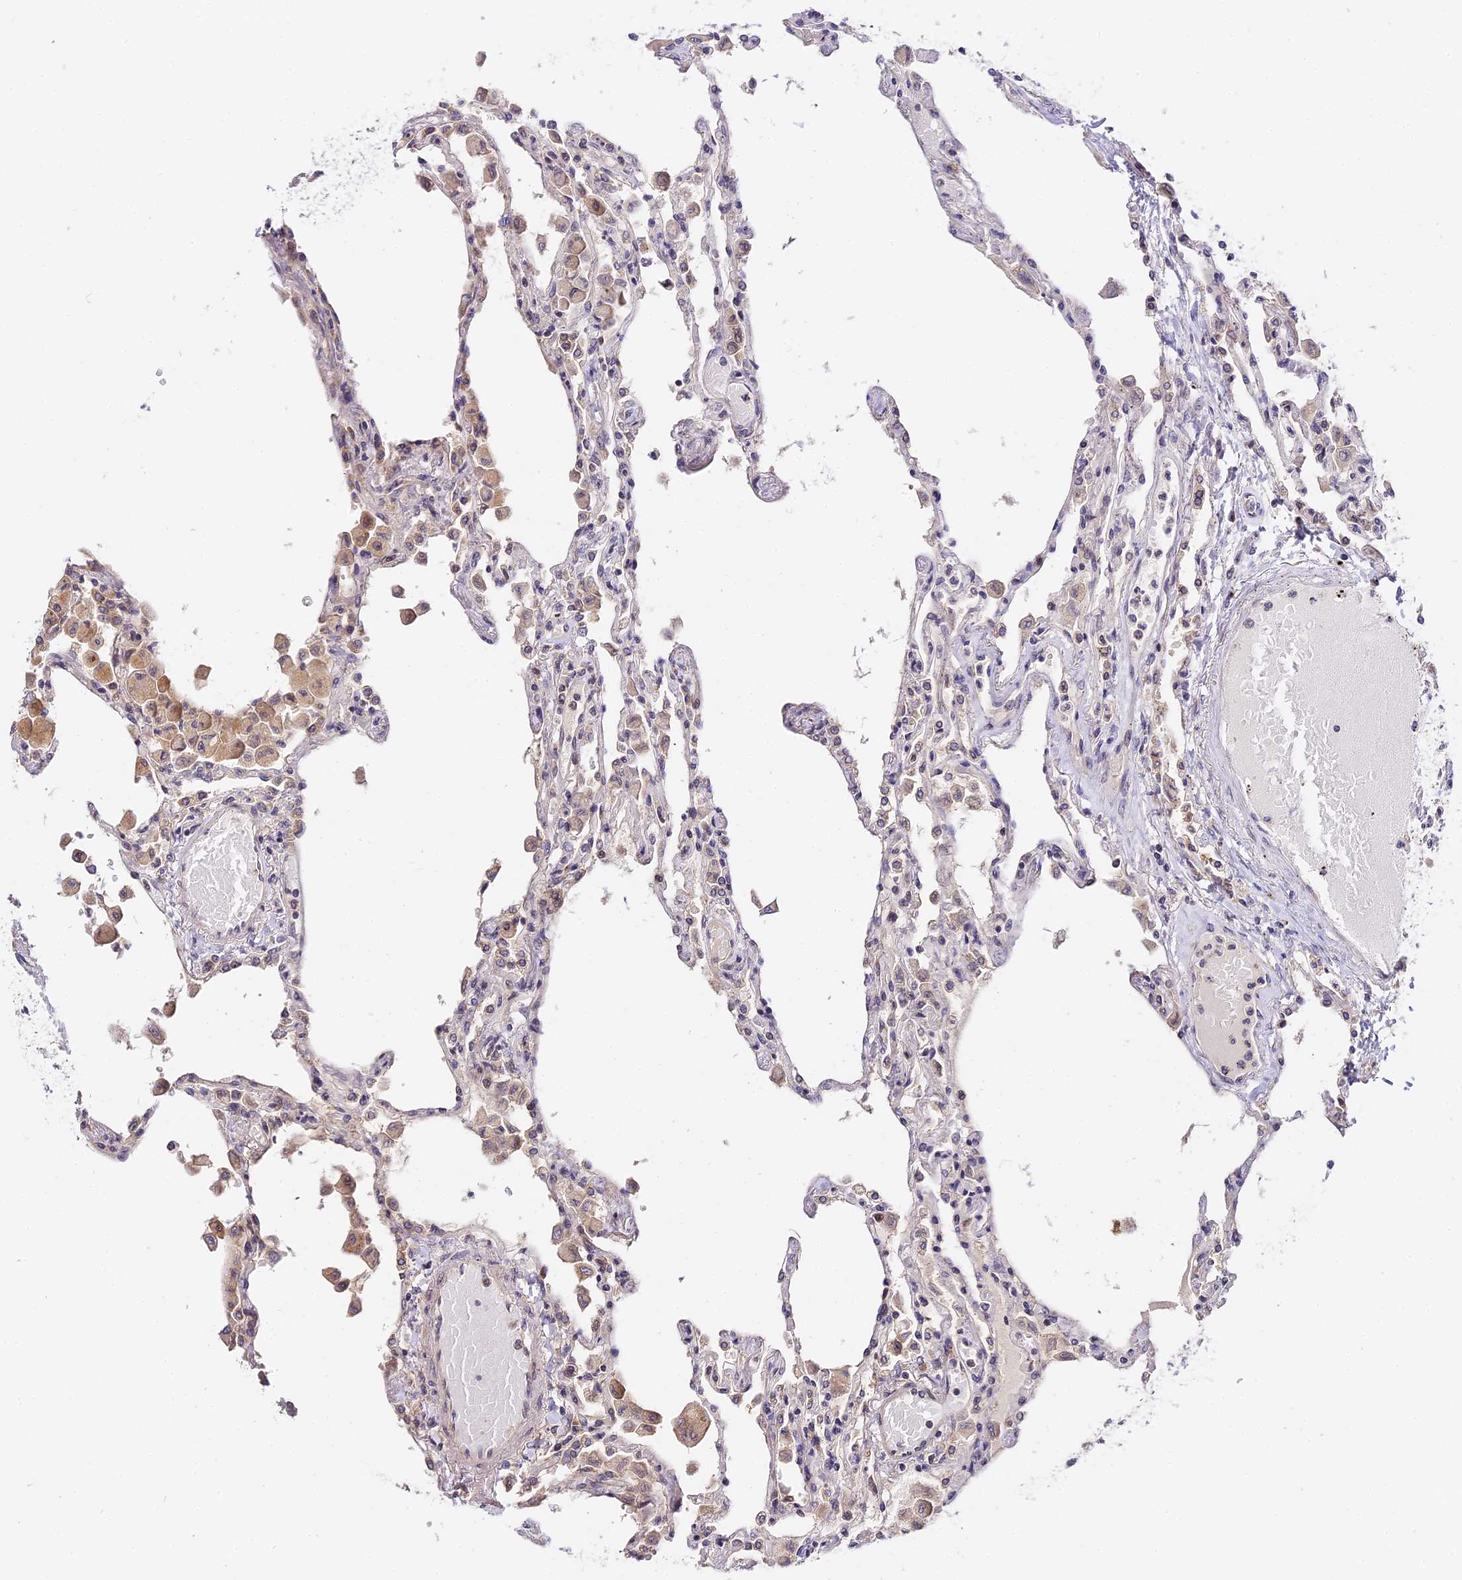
{"staining": {"intensity": "negative", "quantity": "none", "location": "none"}, "tissue": "lung", "cell_type": "Alveolar cells", "image_type": "normal", "snomed": [{"axis": "morphology", "description": "Normal tissue, NOS"}, {"axis": "topography", "description": "Bronchus"}, {"axis": "topography", "description": "Lung"}], "caption": "Photomicrograph shows no protein positivity in alveolar cells of normal lung. (DAB IHC visualized using brightfield microscopy, high magnification).", "gene": "IMPACT", "patient": {"sex": "female", "age": 49}}